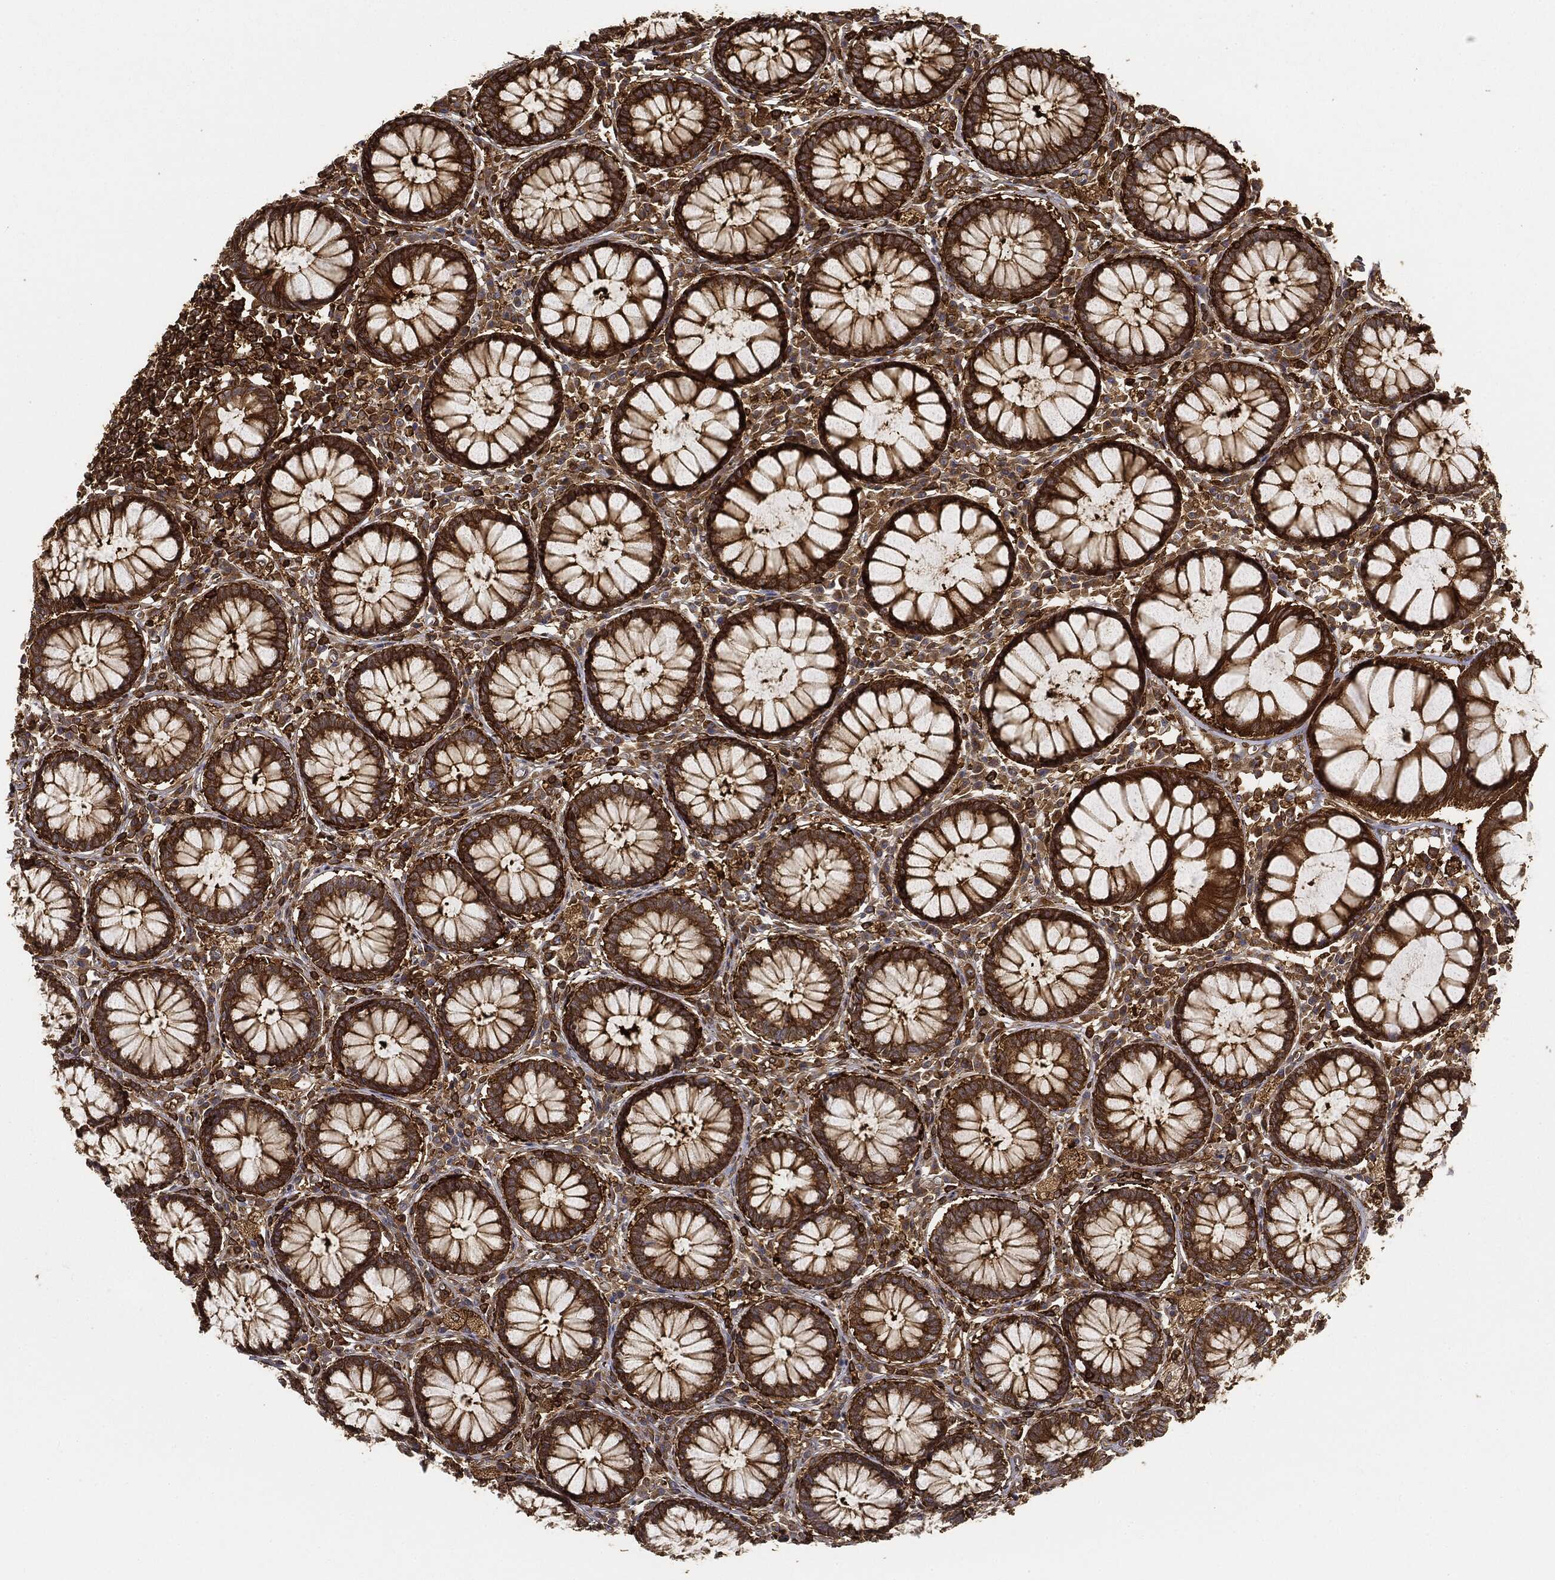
{"staining": {"intensity": "strong", "quantity": ">75%", "location": "cytoplasmic/membranous"}, "tissue": "colon", "cell_type": "Endothelial cells", "image_type": "normal", "snomed": [{"axis": "morphology", "description": "Normal tissue, NOS"}, {"axis": "topography", "description": "Colon"}], "caption": "Endothelial cells show strong cytoplasmic/membranous positivity in about >75% of cells in benign colon. The protein is shown in brown color, while the nuclei are stained blue.", "gene": "WDR1", "patient": {"sex": "male", "age": 65}}